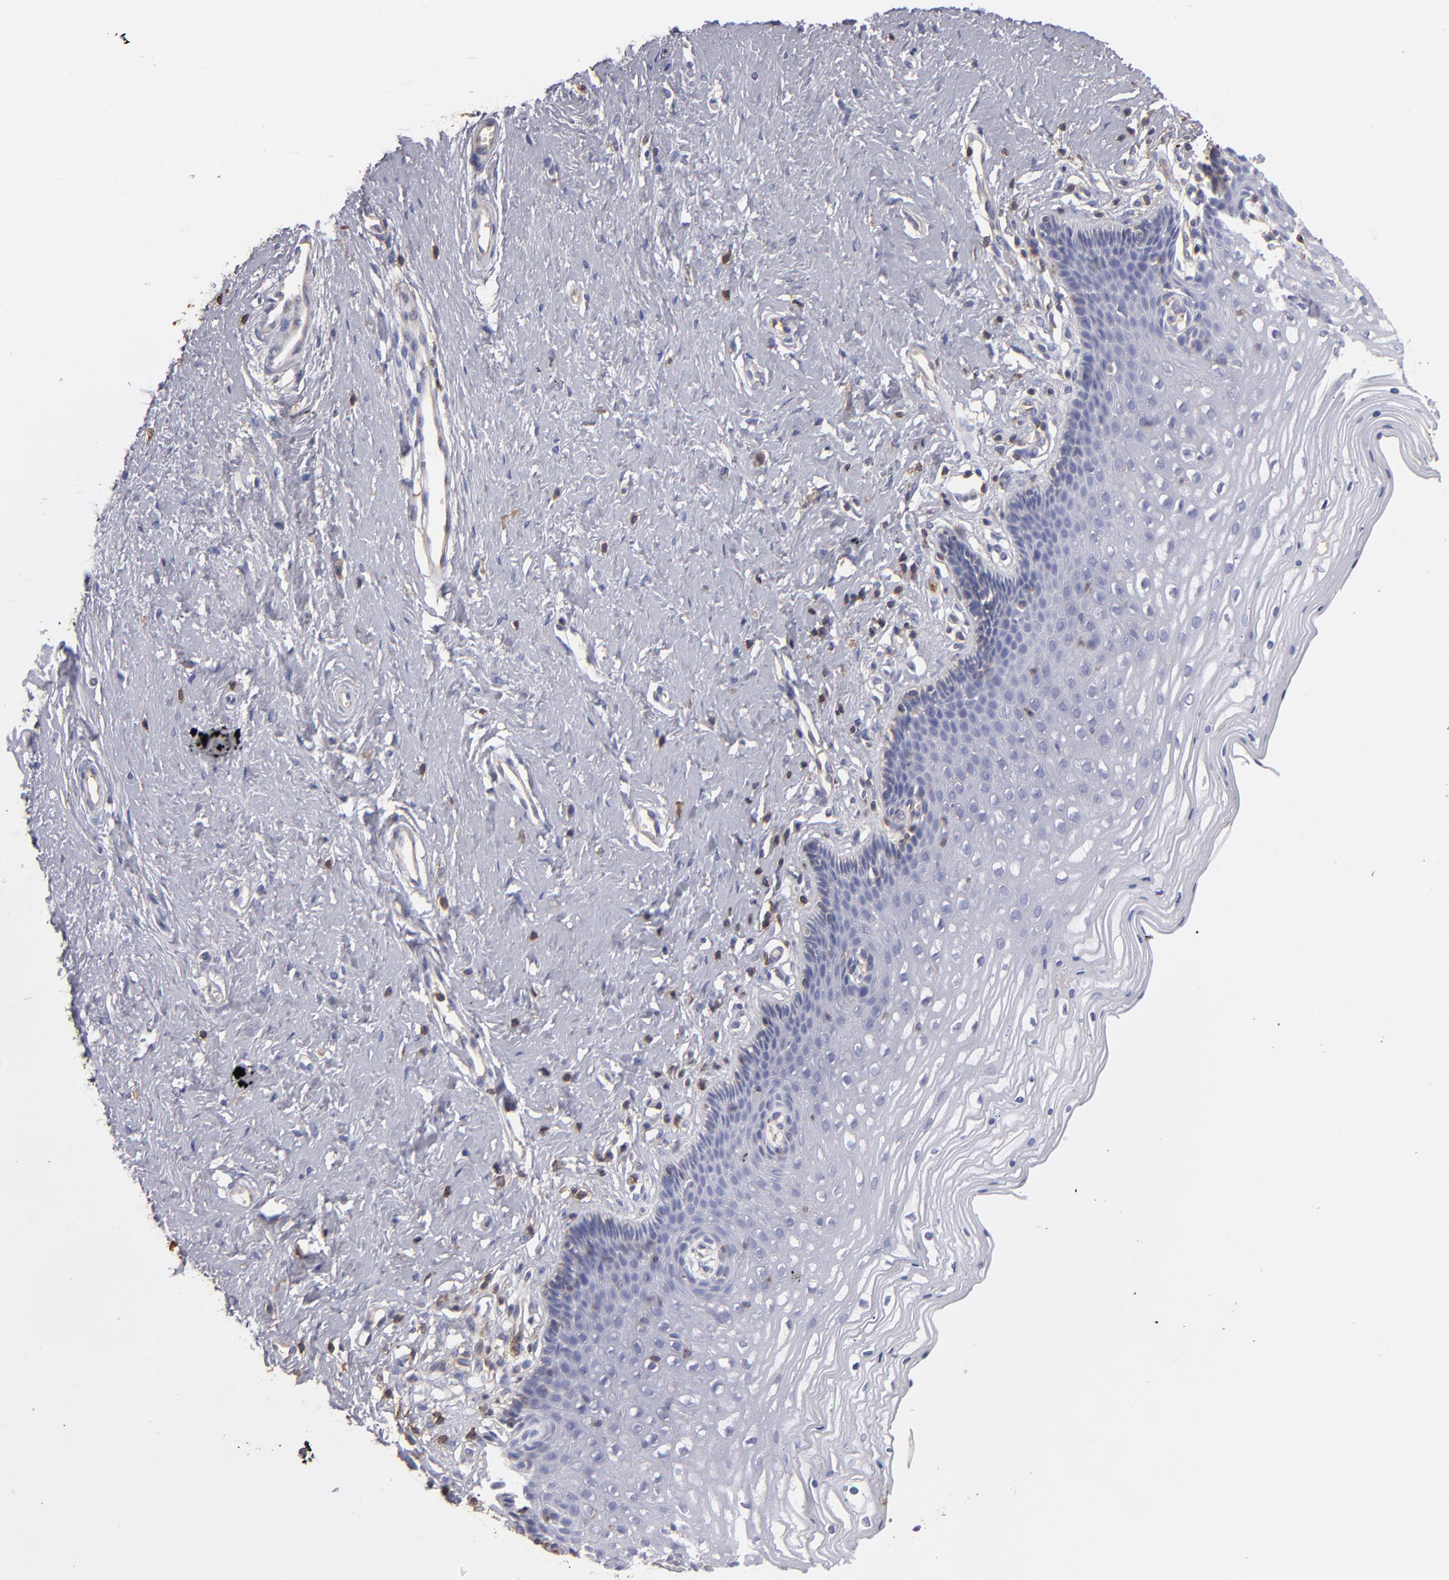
{"staining": {"intensity": "negative", "quantity": "none", "location": "none"}, "tissue": "cervix", "cell_type": "Glandular cells", "image_type": "normal", "snomed": [{"axis": "morphology", "description": "Normal tissue, NOS"}, {"axis": "topography", "description": "Cervix"}], "caption": "An image of human cervix is negative for staining in glandular cells. Brightfield microscopy of immunohistochemistry (IHC) stained with DAB (3,3'-diaminobenzidine) (brown) and hematoxylin (blue), captured at high magnification.", "gene": "ABCB1", "patient": {"sex": "female", "age": 39}}